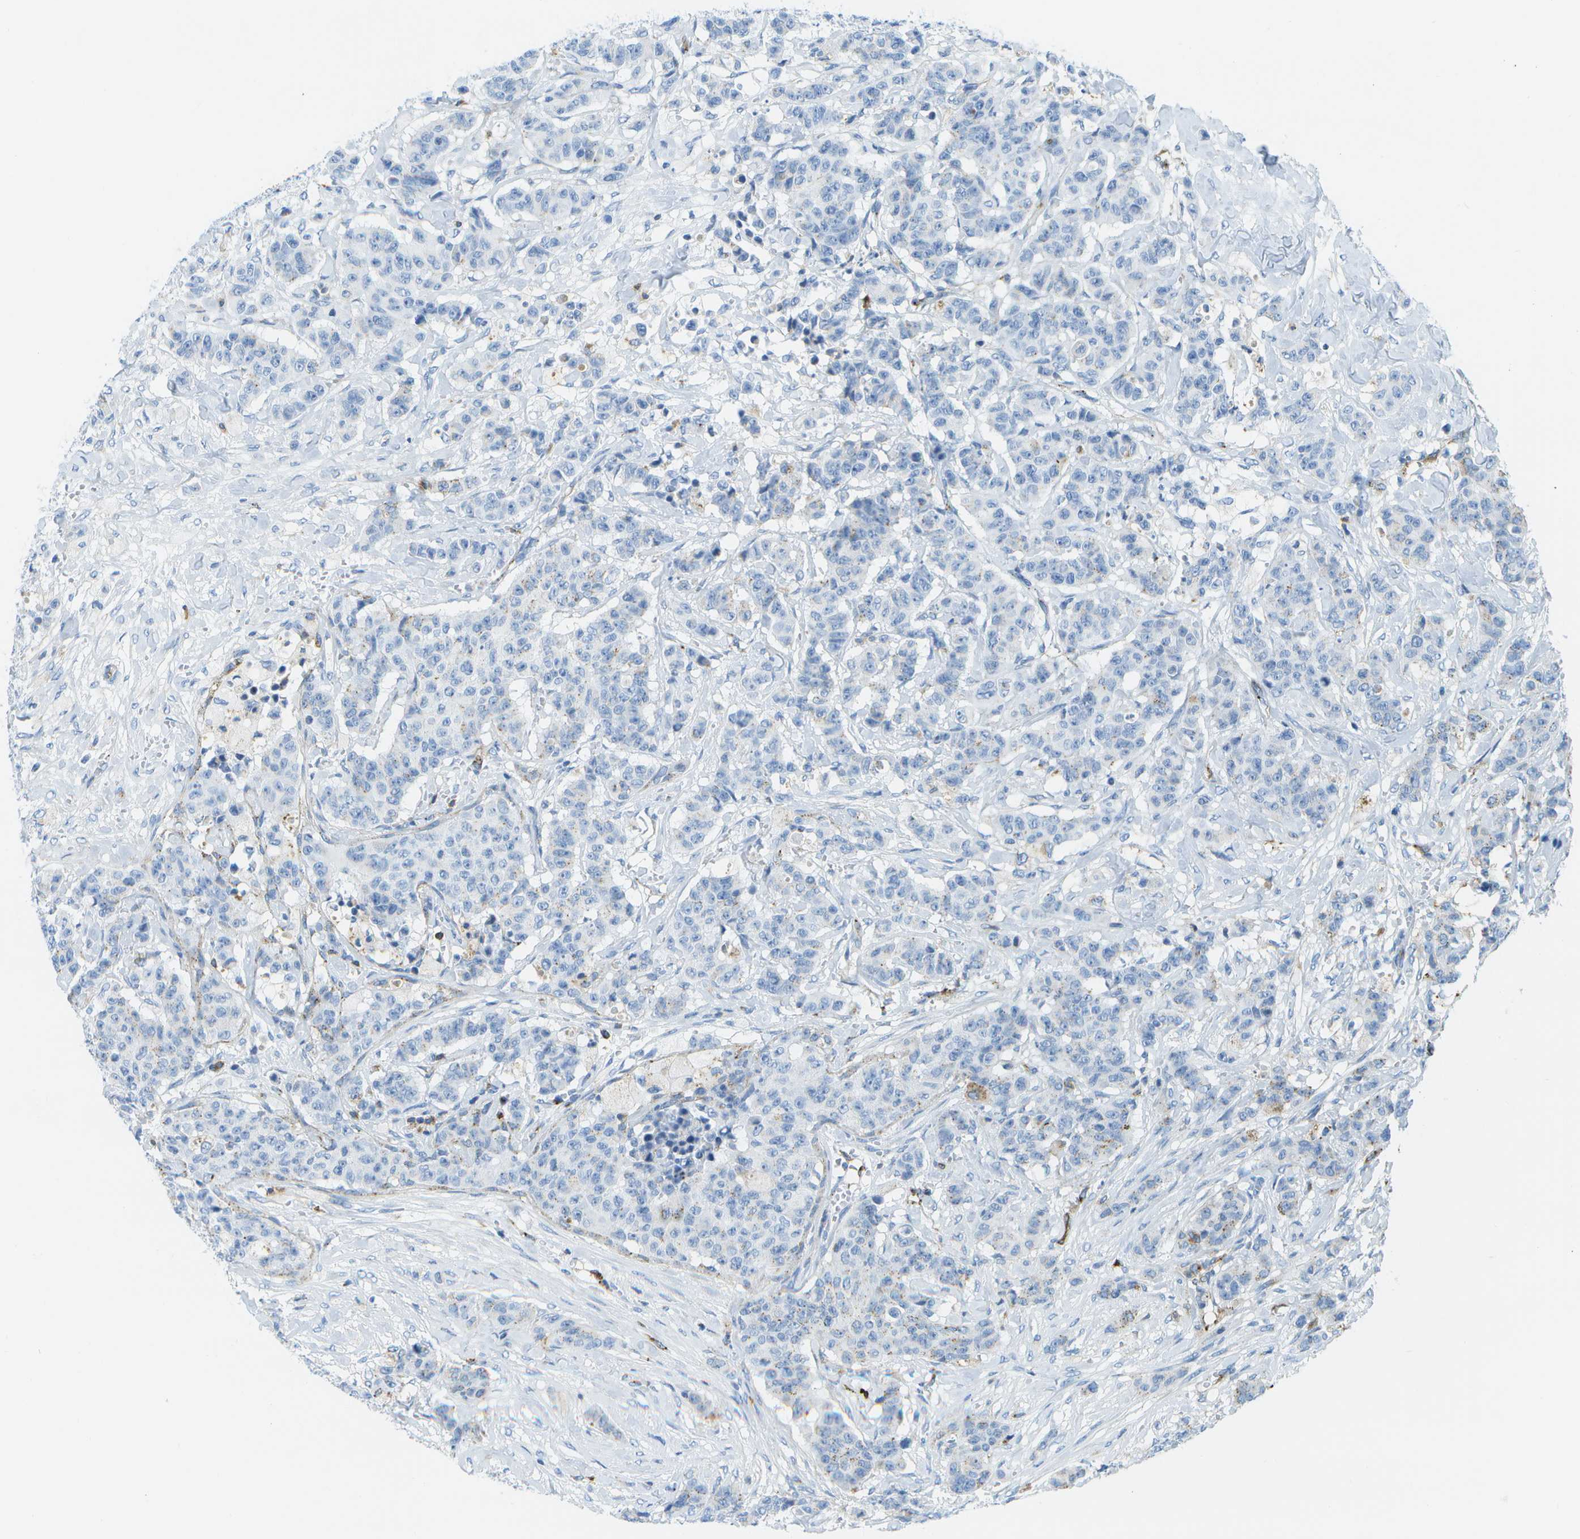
{"staining": {"intensity": "negative", "quantity": "none", "location": "none"}, "tissue": "breast cancer", "cell_type": "Tumor cells", "image_type": "cancer", "snomed": [{"axis": "morphology", "description": "Normal tissue, NOS"}, {"axis": "morphology", "description": "Duct carcinoma"}, {"axis": "topography", "description": "Breast"}], "caption": "This is a micrograph of immunohistochemistry staining of intraductal carcinoma (breast), which shows no staining in tumor cells. (DAB immunohistochemistry (IHC) visualized using brightfield microscopy, high magnification).", "gene": "PRCP", "patient": {"sex": "female", "age": 40}}